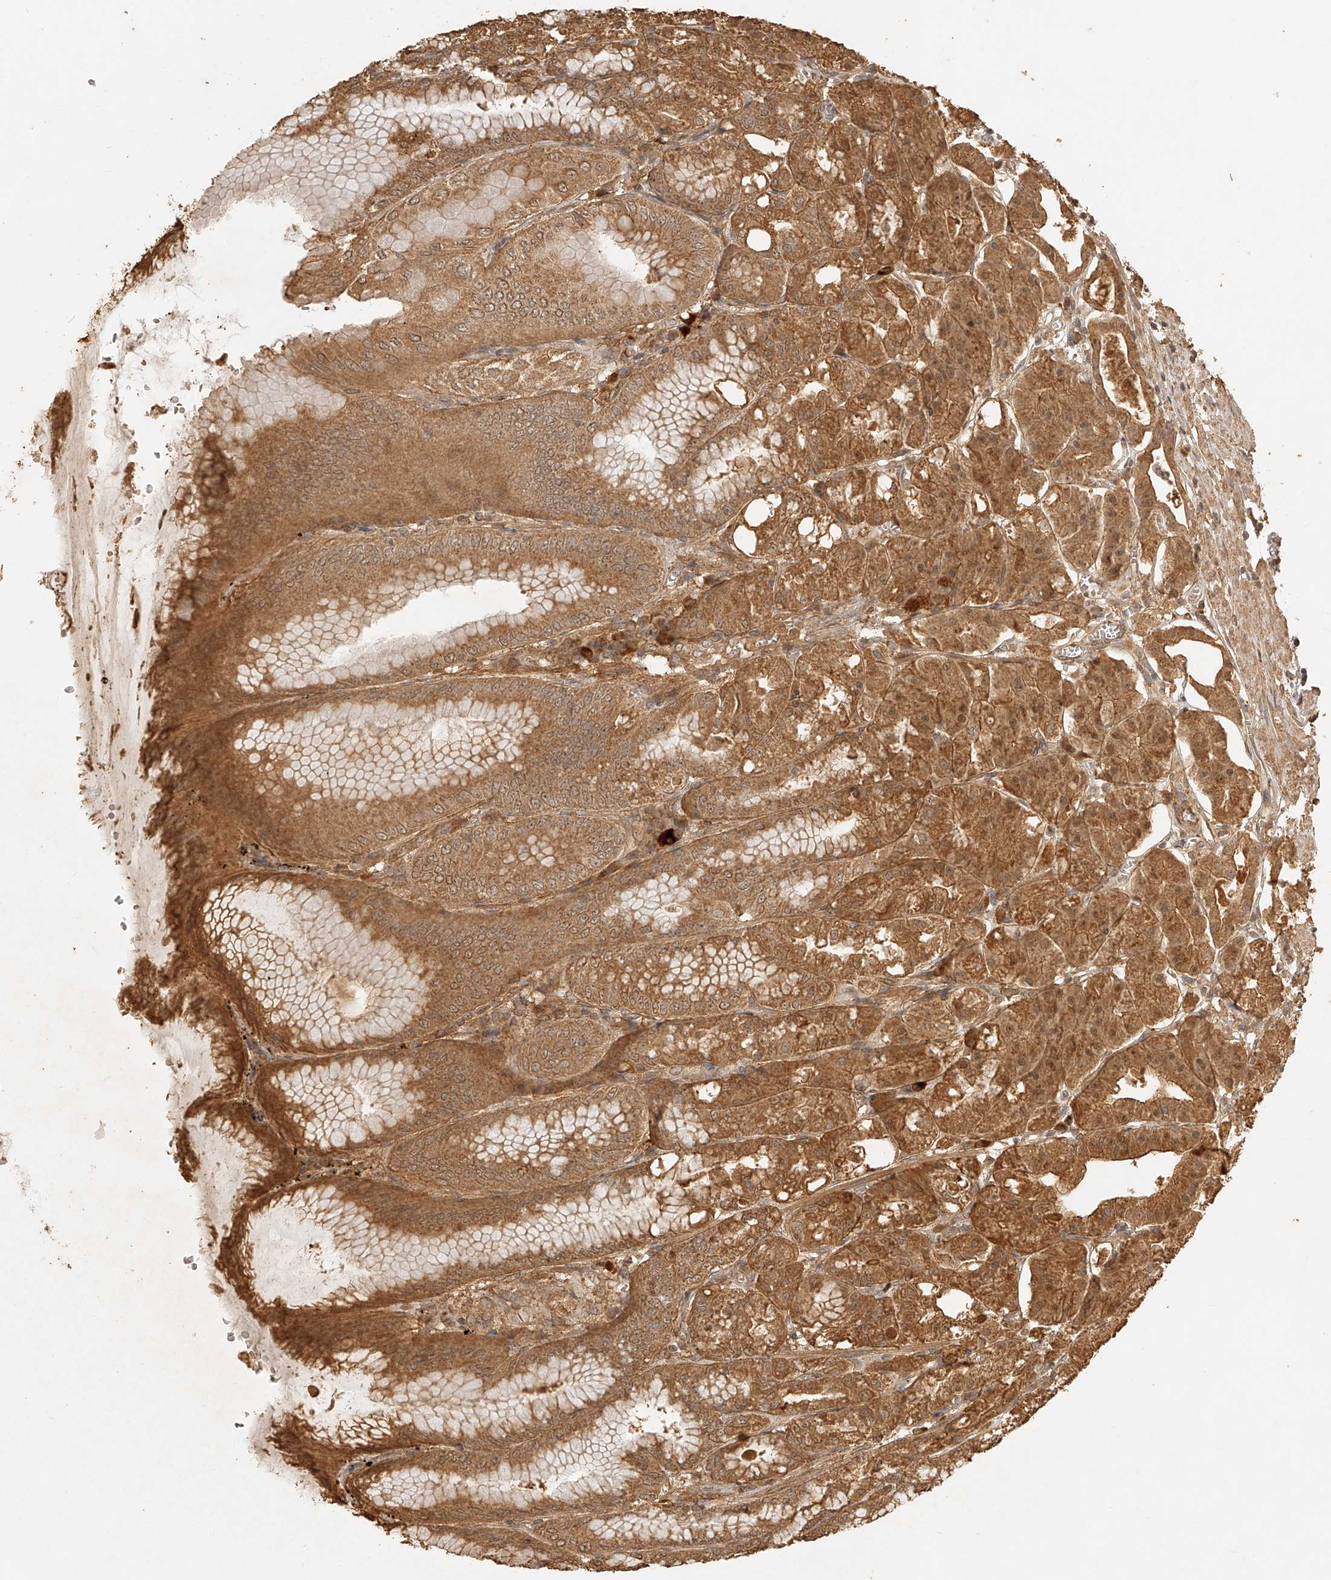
{"staining": {"intensity": "moderate", "quantity": ">75%", "location": "cytoplasmic/membranous"}, "tissue": "stomach", "cell_type": "Glandular cells", "image_type": "normal", "snomed": [{"axis": "morphology", "description": "Normal tissue, NOS"}, {"axis": "topography", "description": "Stomach, lower"}], "caption": "Immunohistochemistry (IHC) photomicrograph of normal stomach: stomach stained using IHC reveals medium levels of moderate protein expression localized specifically in the cytoplasmic/membranous of glandular cells, appearing as a cytoplasmic/membranous brown color.", "gene": "BCL2L11", "patient": {"sex": "male", "age": 71}}